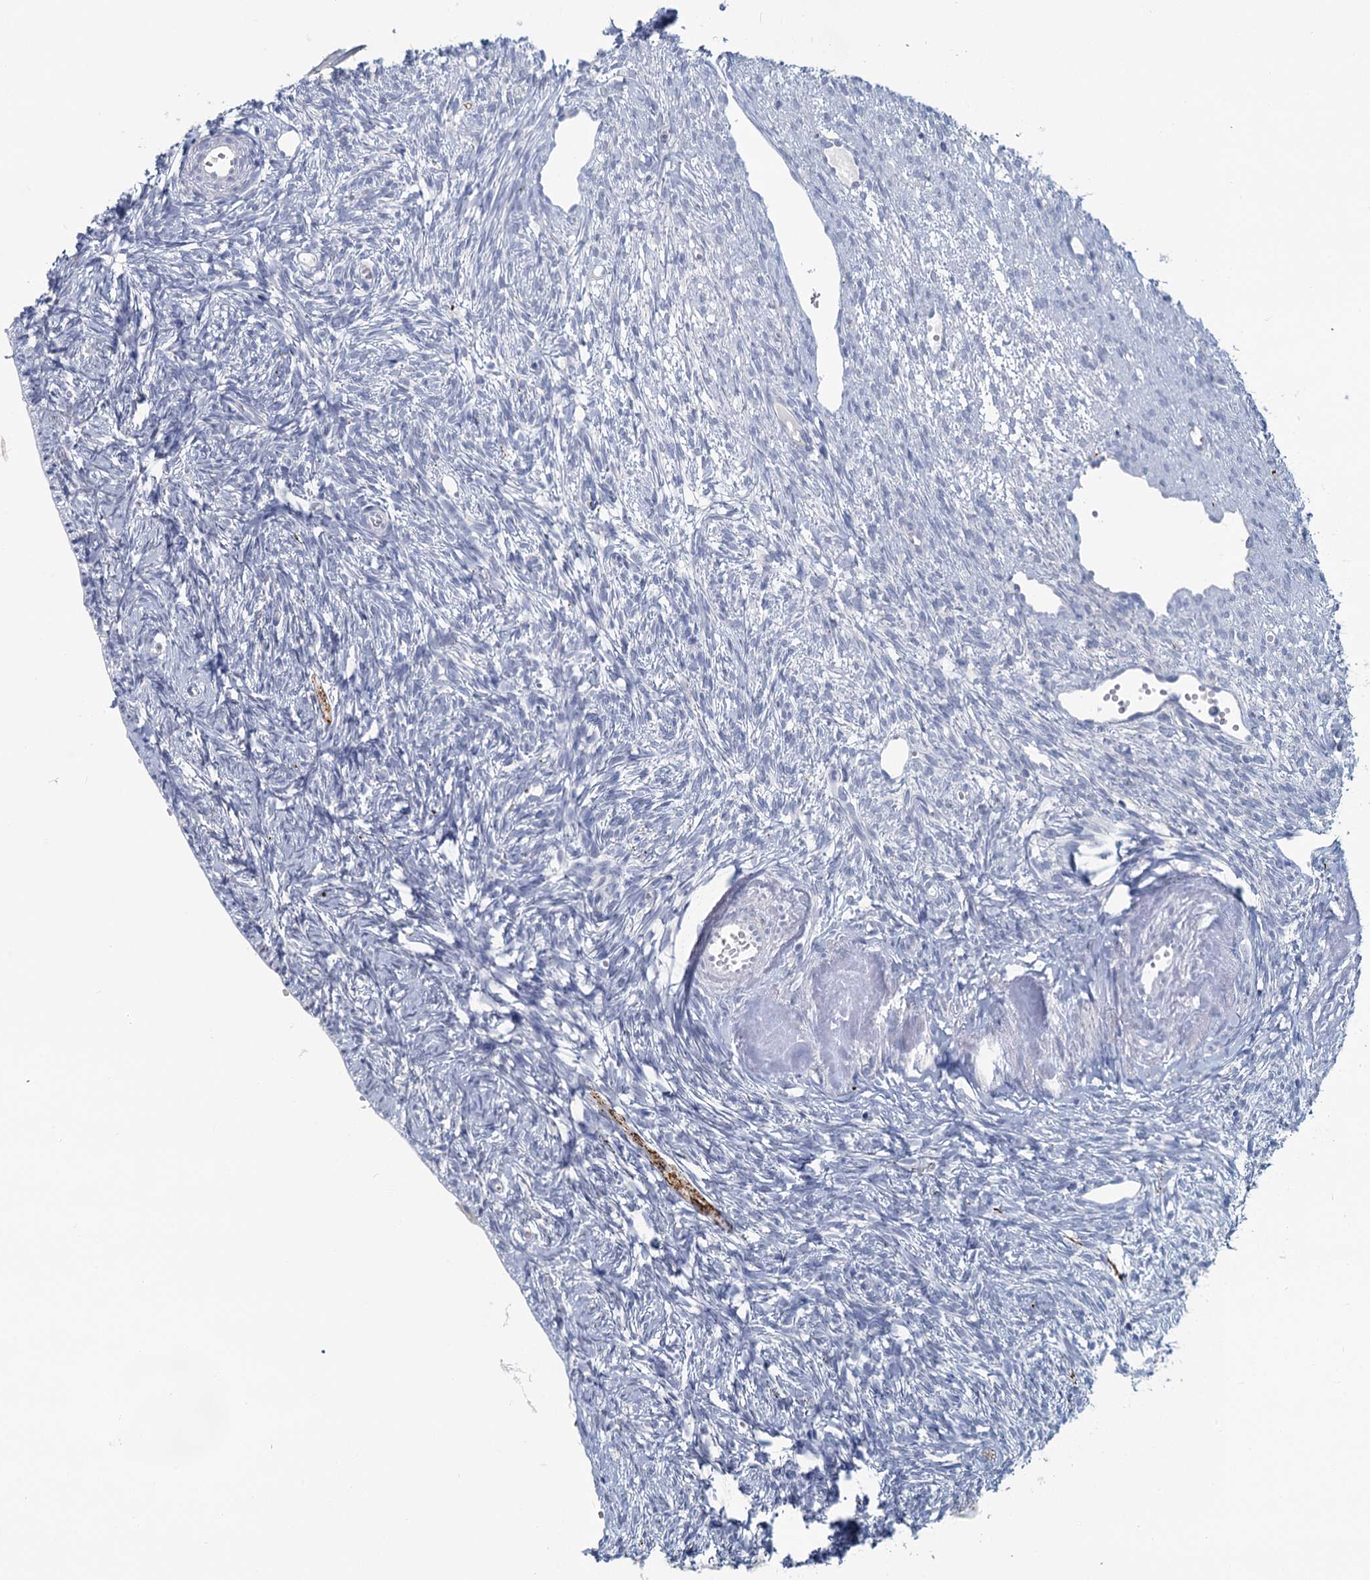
{"staining": {"intensity": "negative", "quantity": "none", "location": "none"}, "tissue": "ovary", "cell_type": "Ovarian stroma cells", "image_type": "normal", "snomed": [{"axis": "morphology", "description": "Normal tissue, NOS"}, {"axis": "topography", "description": "Ovary"}], "caption": "Image shows no significant protein positivity in ovarian stroma cells of normal ovary. (Brightfield microscopy of DAB IHC at high magnification).", "gene": "CHGA", "patient": {"sex": "female", "age": 51}}